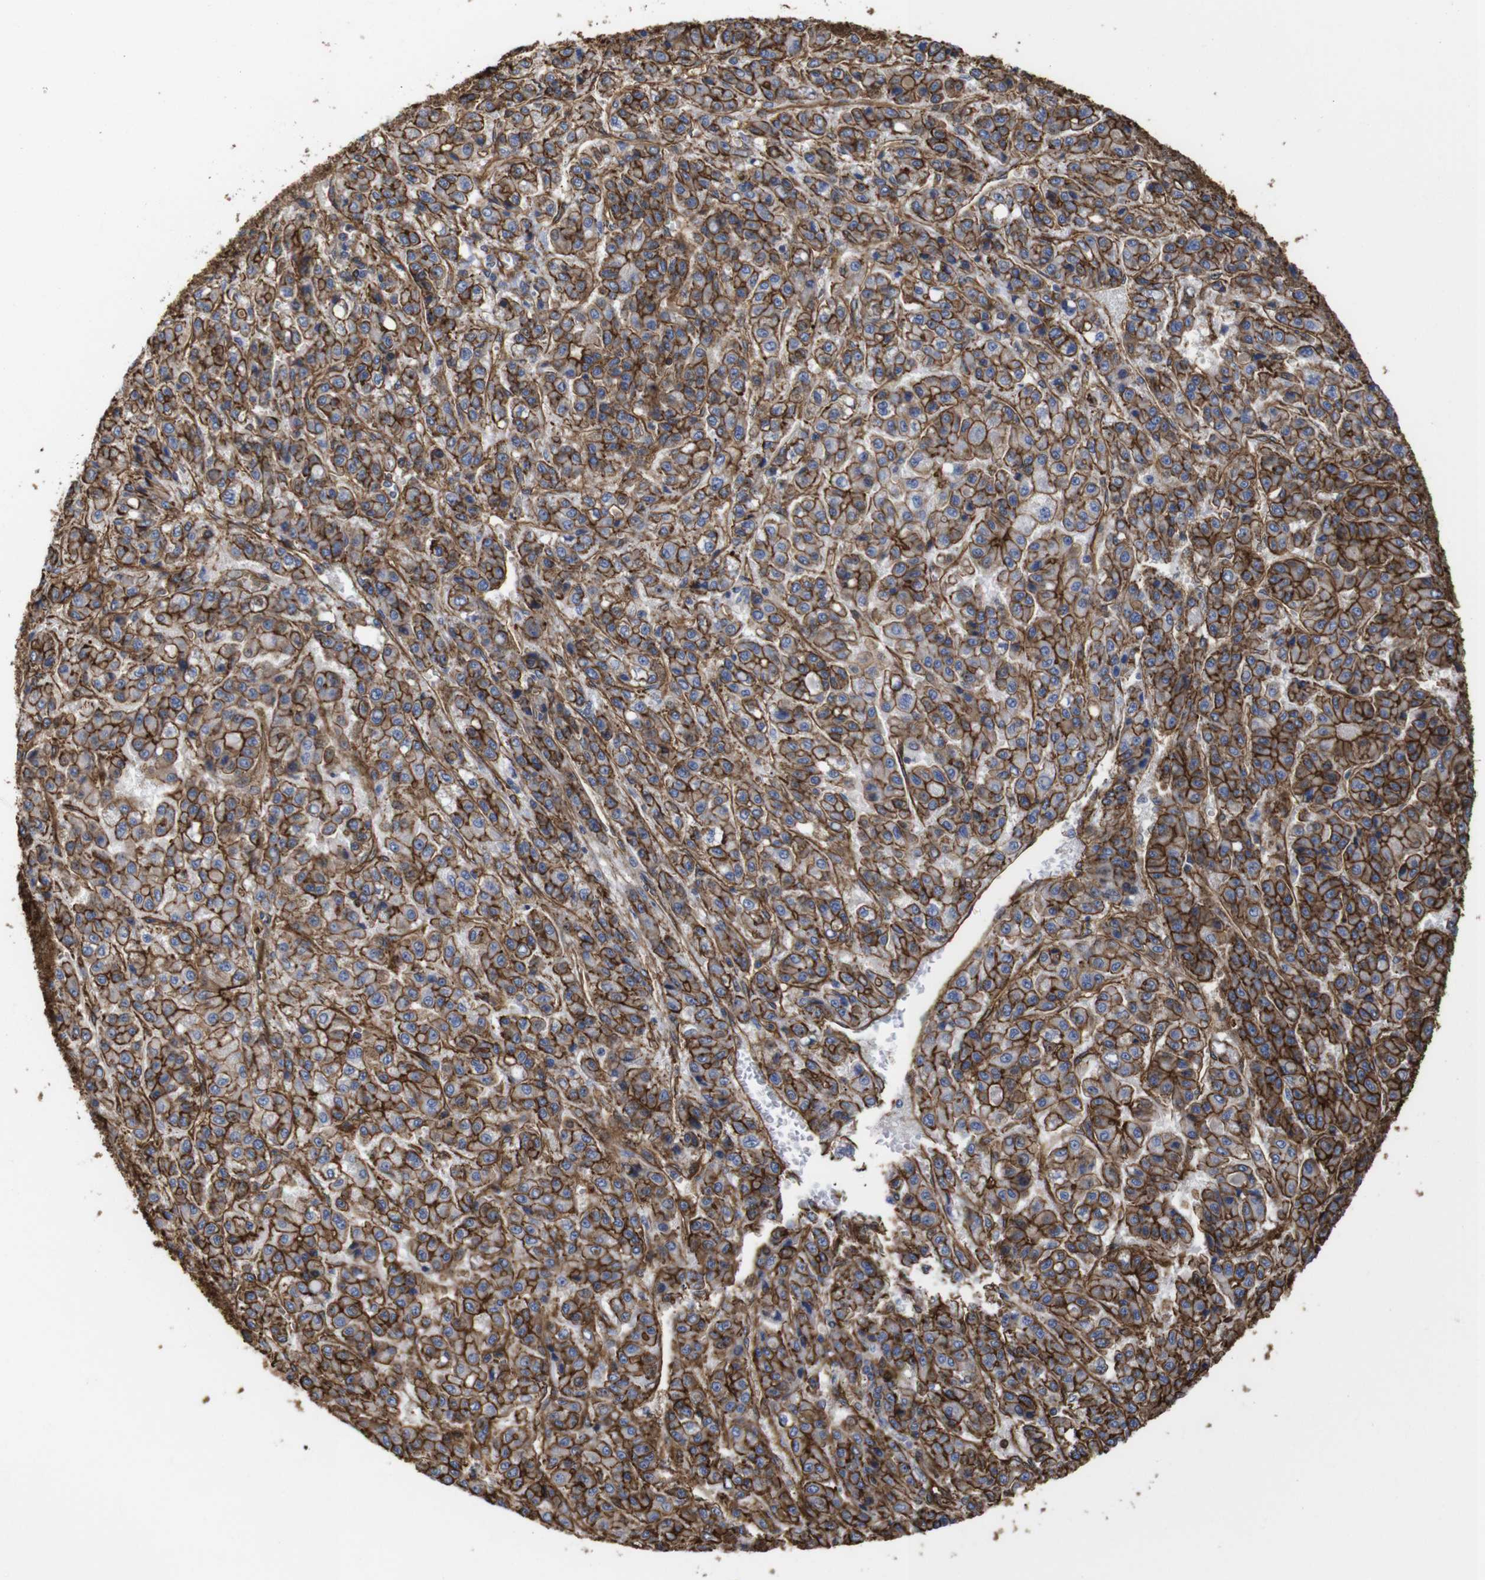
{"staining": {"intensity": "moderate", "quantity": ">75%", "location": "cytoplasmic/membranous"}, "tissue": "liver cancer", "cell_type": "Tumor cells", "image_type": "cancer", "snomed": [{"axis": "morphology", "description": "Carcinoma, Hepatocellular, NOS"}, {"axis": "topography", "description": "Liver"}], "caption": "Human hepatocellular carcinoma (liver) stained for a protein (brown) shows moderate cytoplasmic/membranous positive expression in about >75% of tumor cells.", "gene": "SPTBN1", "patient": {"sex": "male", "age": 70}}